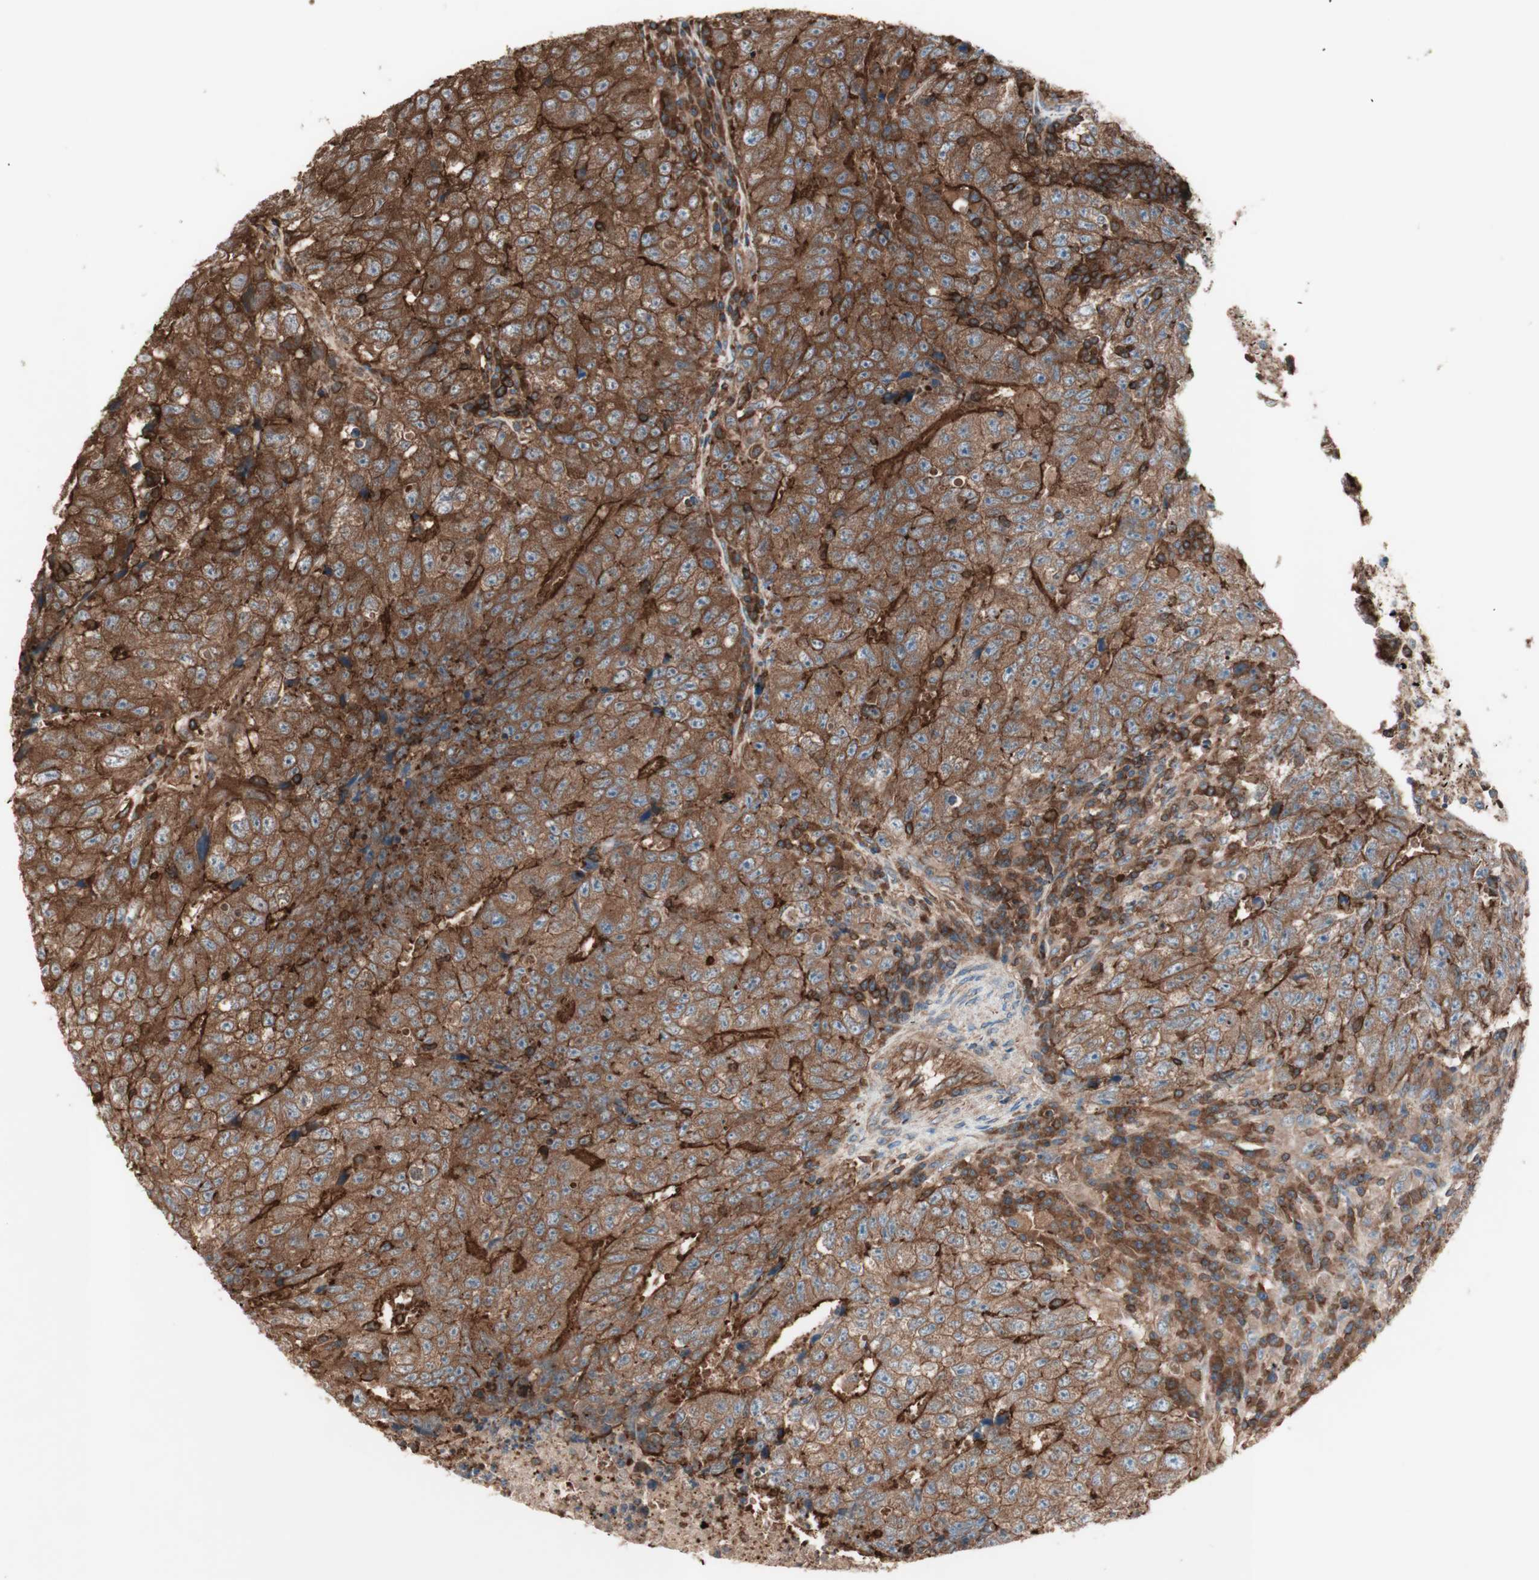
{"staining": {"intensity": "strong", "quantity": ">75%", "location": "cytoplasmic/membranous"}, "tissue": "testis cancer", "cell_type": "Tumor cells", "image_type": "cancer", "snomed": [{"axis": "morphology", "description": "Necrosis, NOS"}, {"axis": "morphology", "description": "Carcinoma, Embryonal, NOS"}, {"axis": "topography", "description": "Testis"}], "caption": "The micrograph displays a brown stain indicating the presence of a protein in the cytoplasmic/membranous of tumor cells in testis embryonal carcinoma. The staining was performed using DAB, with brown indicating positive protein expression. Nuclei are stained blue with hematoxylin.", "gene": "TCP11L1", "patient": {"sex": "male", "age": 19}}